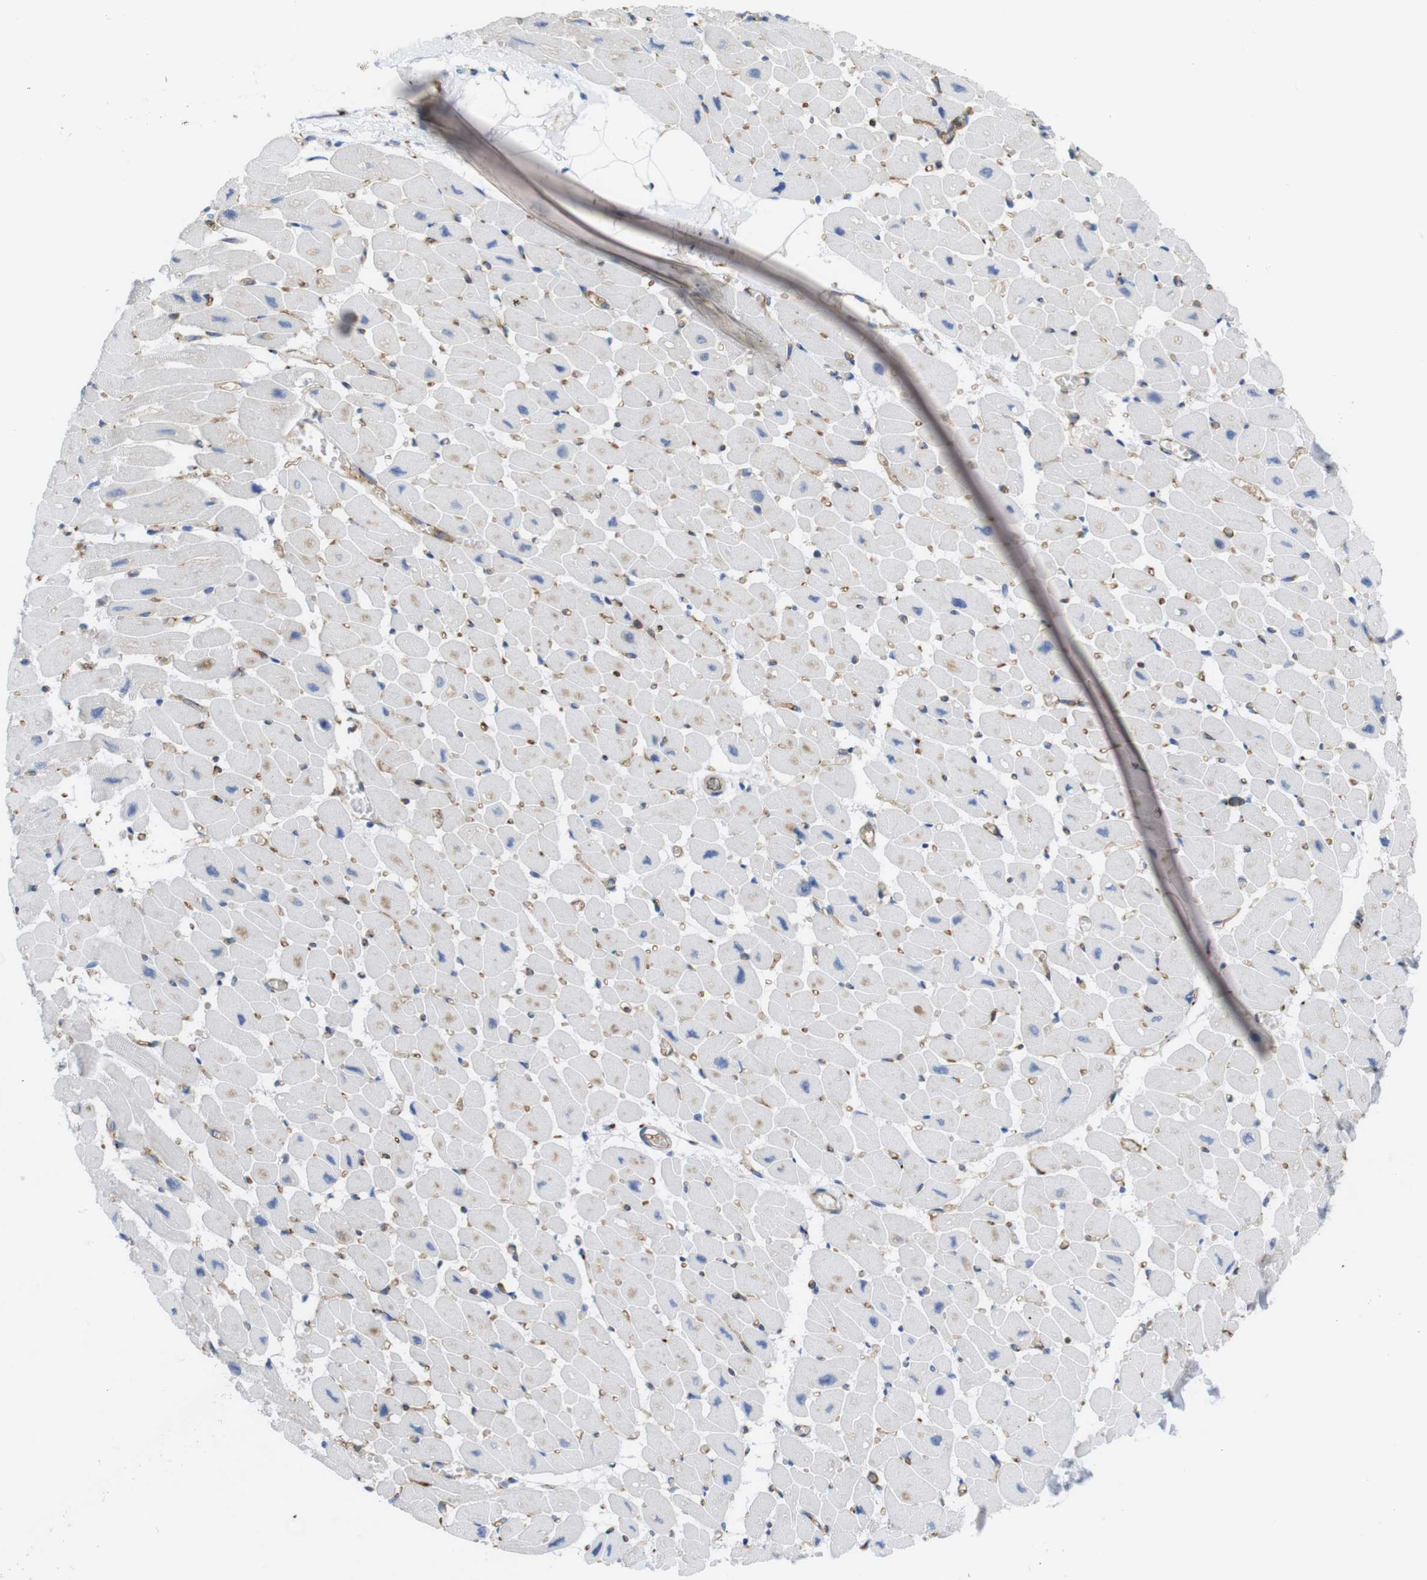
{"staining": {"intensity": "weak", "quantity": "<25%", "location": "cytoplasmic/membranous"}, "tissue": "heart muscle", "cell_type": "Cardiomyocytes", "image_type": "normal", "snomed": [{"axis": "morphology", "description": "Normal tissue, NOS"}, {"axis": "topography", "description": "Heart"}], "caption": "Micrograph shows no protein expression in cardiomyocytes of normal heart muscle. The staining is performed using DAB (3,3'-diaminobenzidine) brown chromogen with nuclei counter-stained in using hematoxylin.", "gene": "CCR6", "patient": {"sex": "female", "age": 54}}